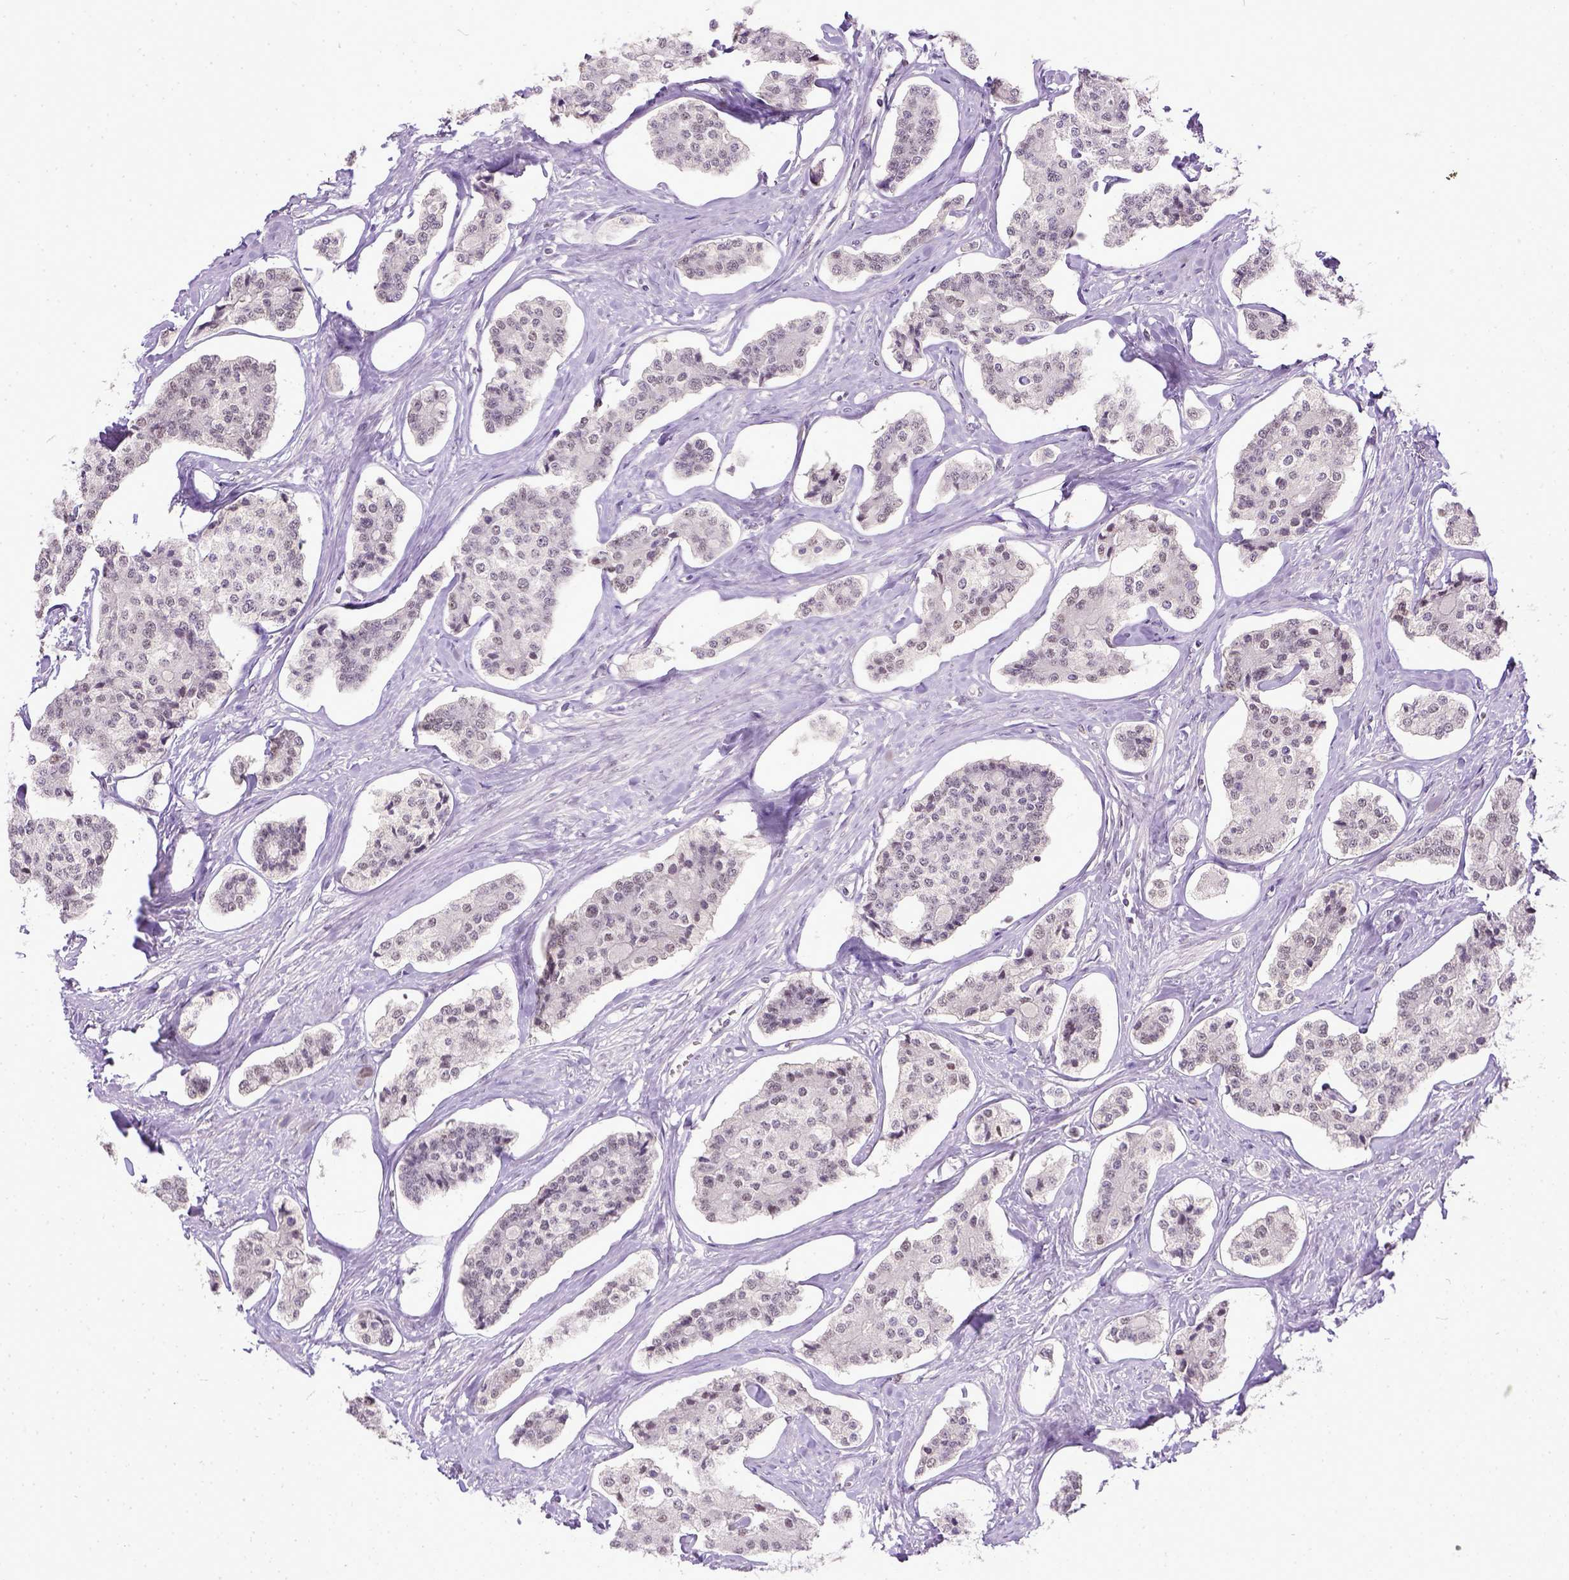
{"staining": {"intensity": "negative", "quantity": "none", "location": "none"}, "tissue": "carcinoid", "cell_type": "Tumor cells", "image_type": "cancer", "snomed": [{"axis": "morphology", "description": "Carcinoid, malignant, NOS"}, {"axis": "topography", "description": "Small intestine"}], "caption": "There is no significant staining in tumor cells of carcinoid (malignant).", "gene": "ERCC1", "patient": {"sex": "female", "age": 65}}